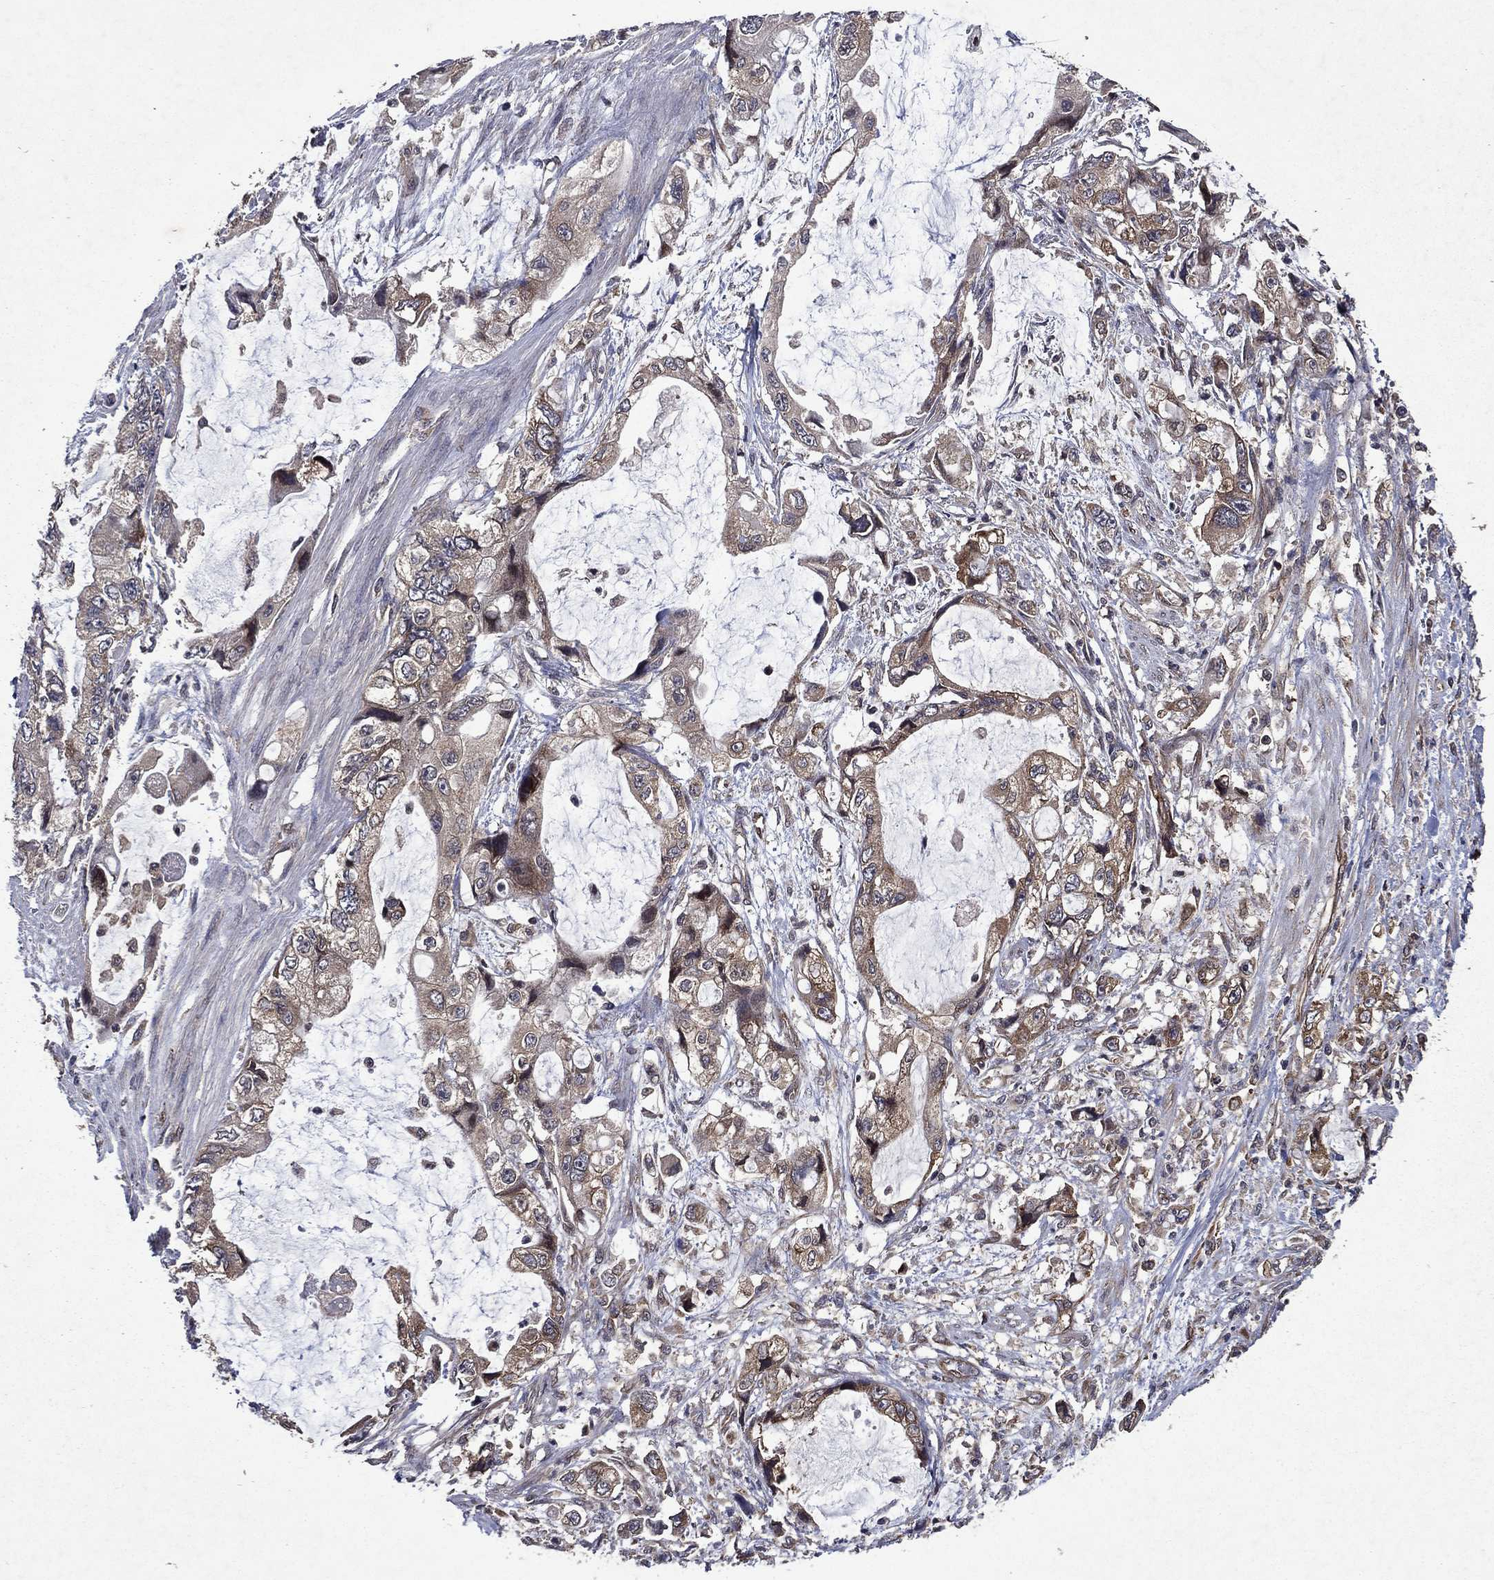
{"staining": {"intensity": "weak", "quantity": "25%-75%", "location": "cytoplasmic/membranous"}, "tissue": "stomach cancer", "cell_type": "Tumor cells", "image_type": "cancer", "snomed": [{"axis": "morphology", "description": "Adenocarcinoma, NOS"}, {"axis": "topography", "description": "Pancreas"}, {"axis": "topography", "description": "Stomach, upper"}, {"axis": "topography", "description": "Stomach"}], "caption": "Weak cytoplasmic/membranous staining for a protein is appreciated in approximately 25%-75% of tumor cells of stomach adenocarcinoma using IHC.", "gene": "EIF2B4", "patient": {"sex": "male", "age": 77}}